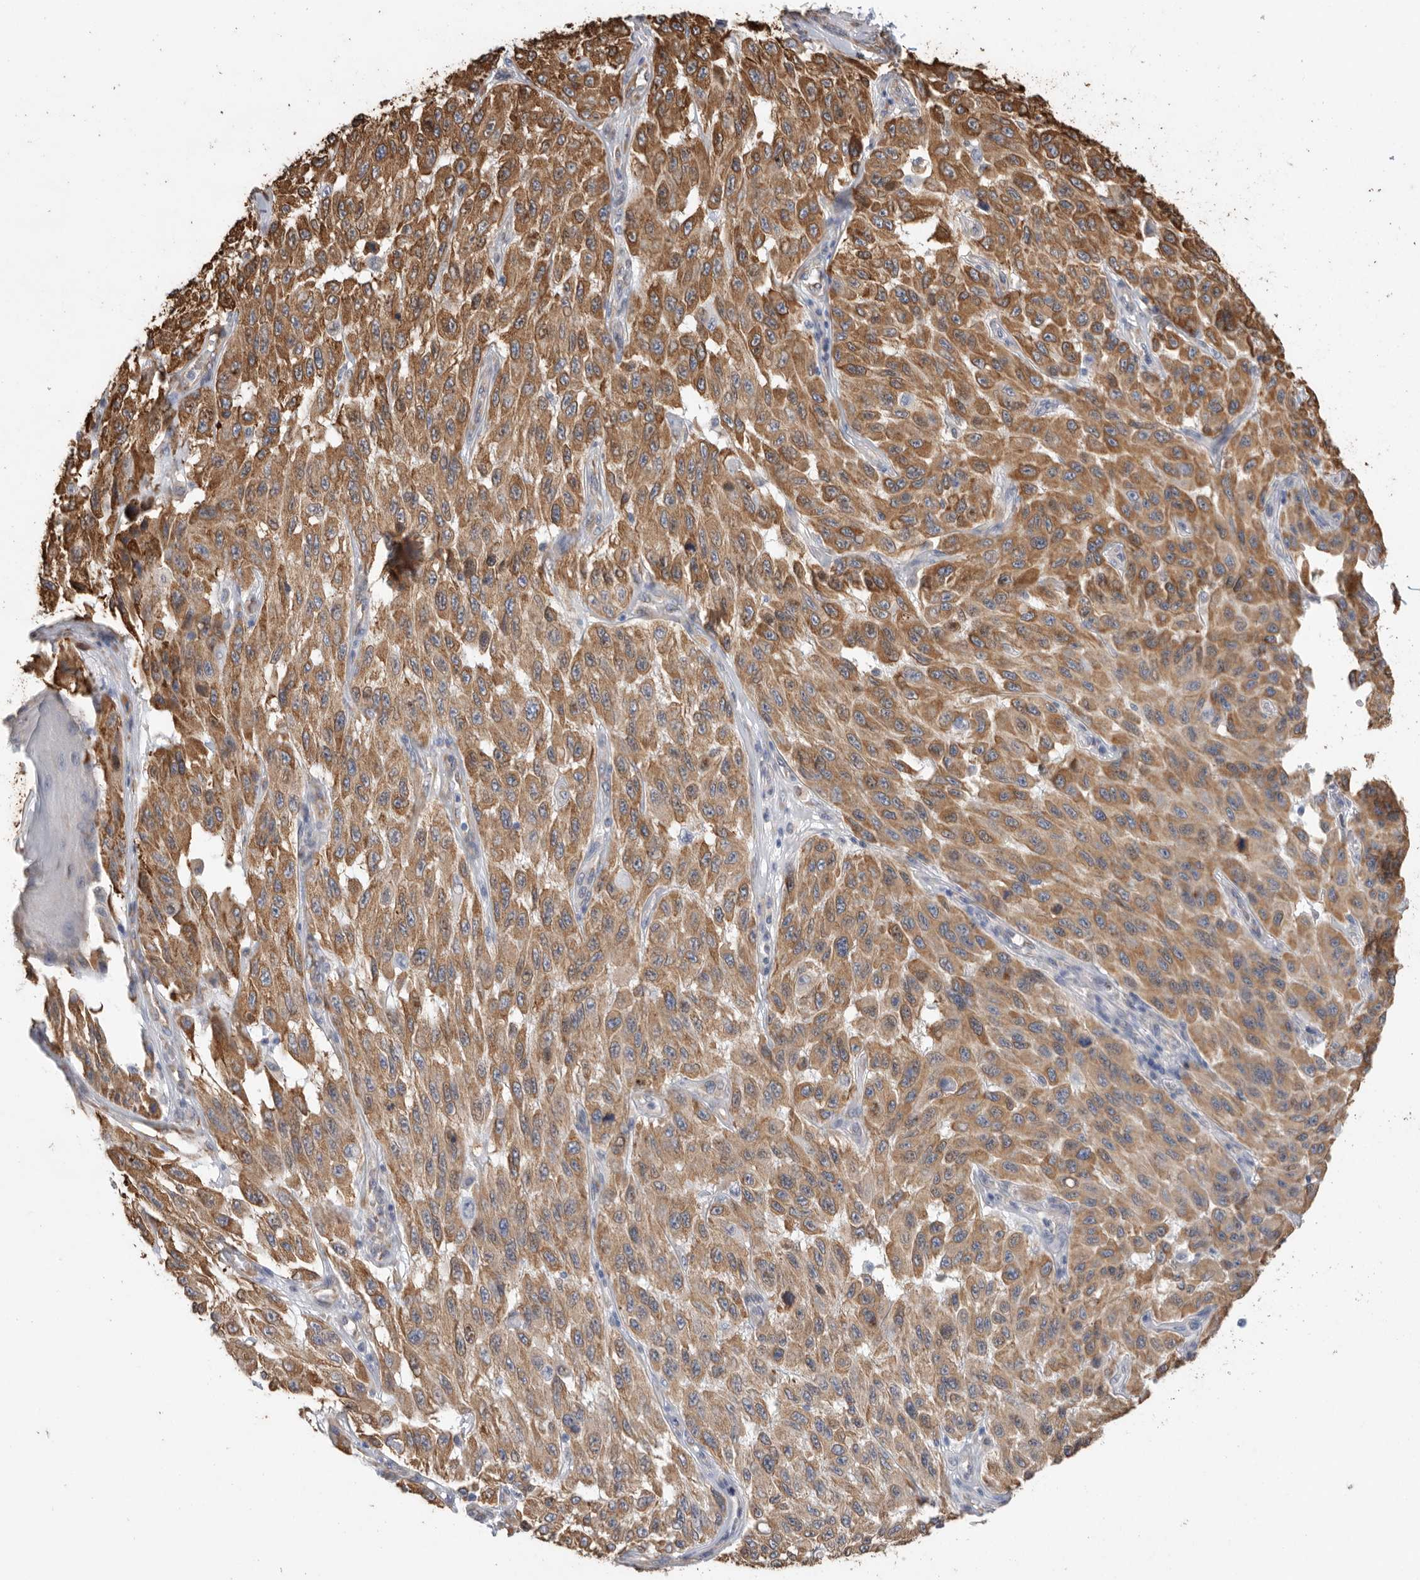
{"staining": {"intensity": "moderate", "quantity": ">75%", "location": "cytoplasmic/membranous"}, "tissue": "melanoma", "cell_type": "Tumor cells", "image_type": "cancer", "snomed": [{"axis": "morphology", "description": "Malignant melanoma, NOS"}, {"axis": "topography", "description": "Skin"}], "caption": "Tumor cells reveal medium levels of moderate cytoplasmic/membranous positivity in about >75% of cells in malignant melanoma.", "gene": "BLOC1S5", "patient": {"sex": "male", "age": 30}}